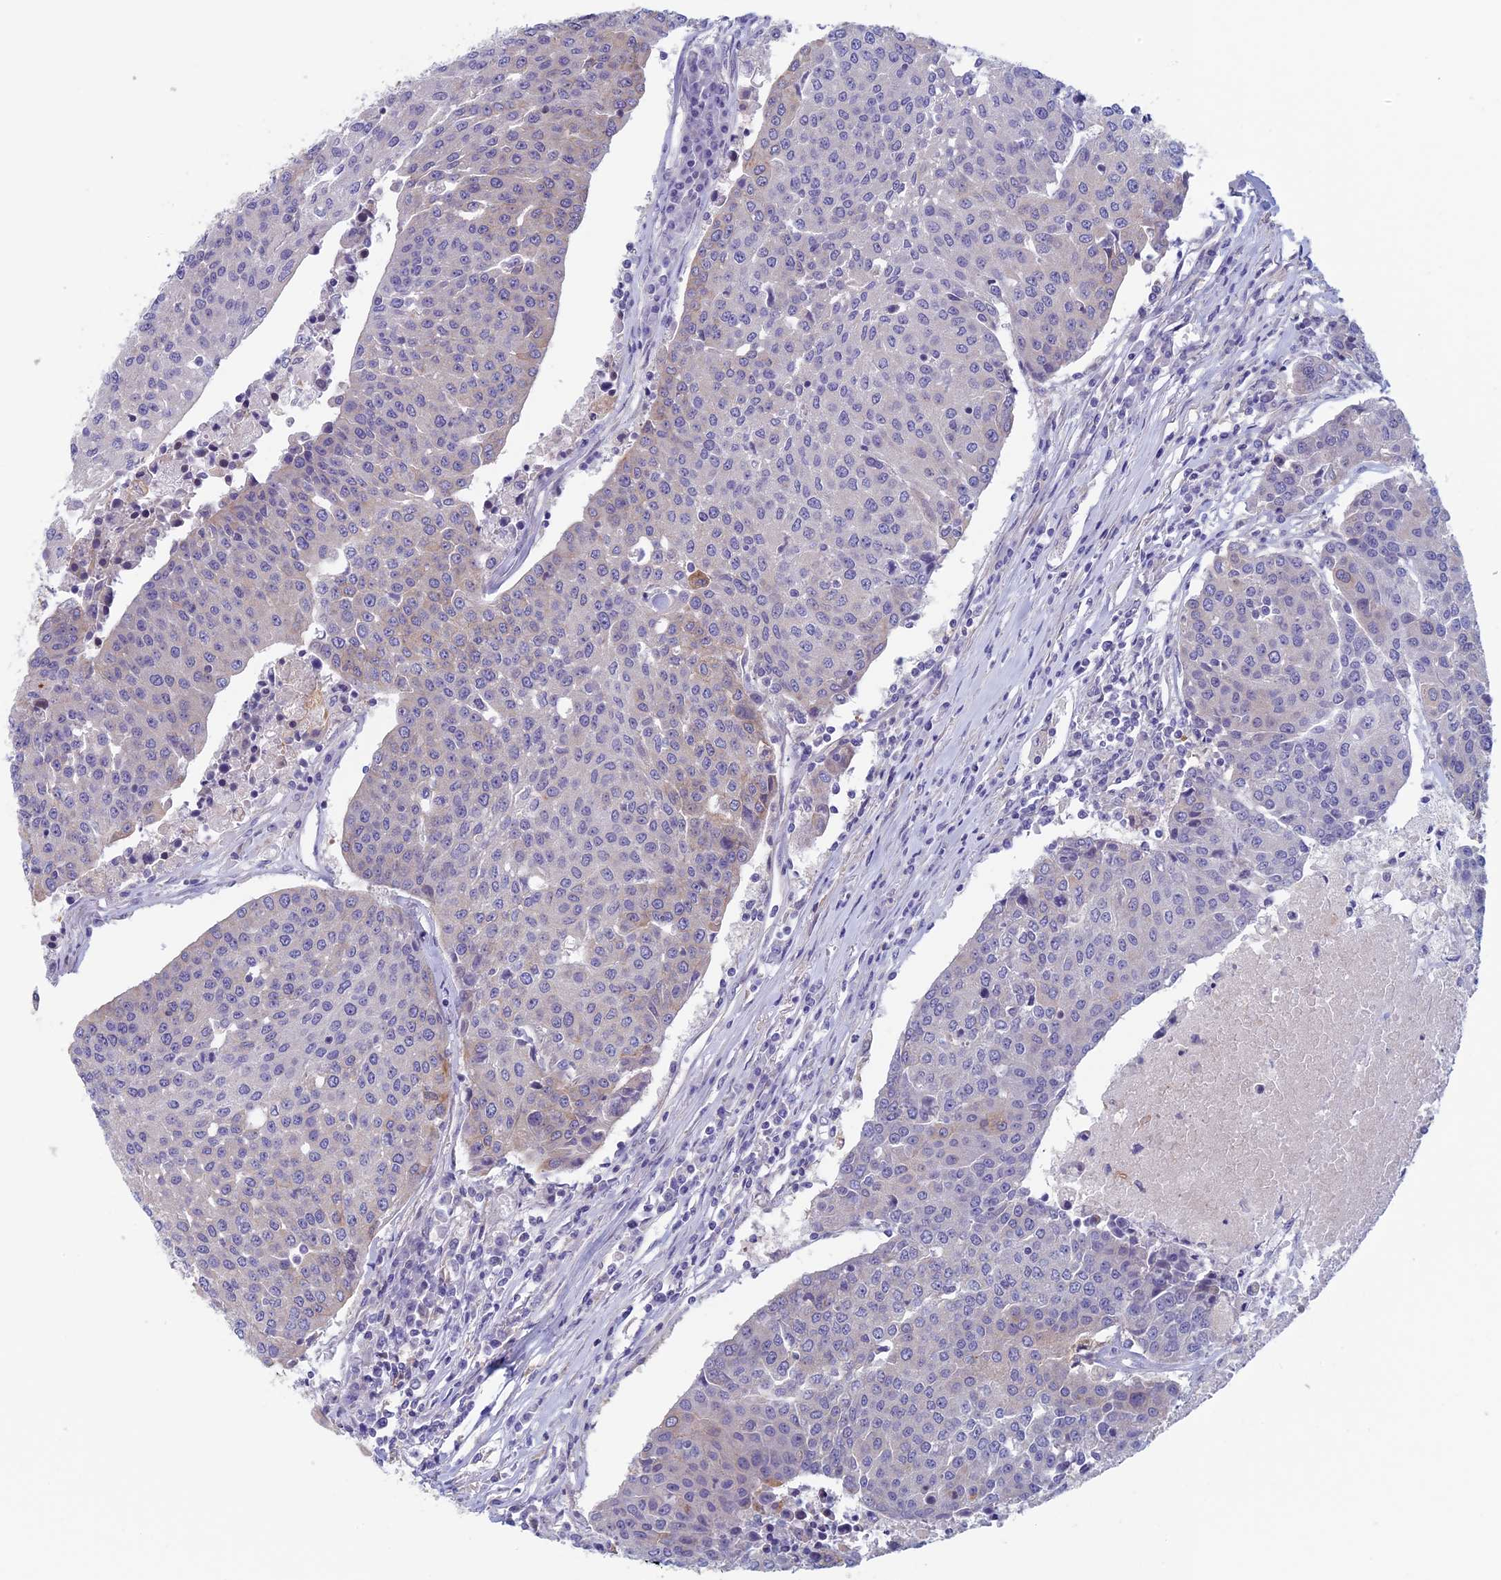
{"staining": {"intensity": "negative", "quantity": "none", "location": "none"}, "tissue": "urothelial cancer", "cell_type": "Tumor cells", "image_type": "cancer", "snomed": [{"axis": "morphology", "description": "Urothelial carcinoma, High grade"}, {"axis": "topography", "description": "Urinary bladder"}], "caption": "Urothelial carcinoma (high-grade) stained for a protein using immunohistochemistry (IHC) reveals no positivity tumor cells.", "gene": "CNOT6L", "patient": {"sex": "female", "age": 85}}